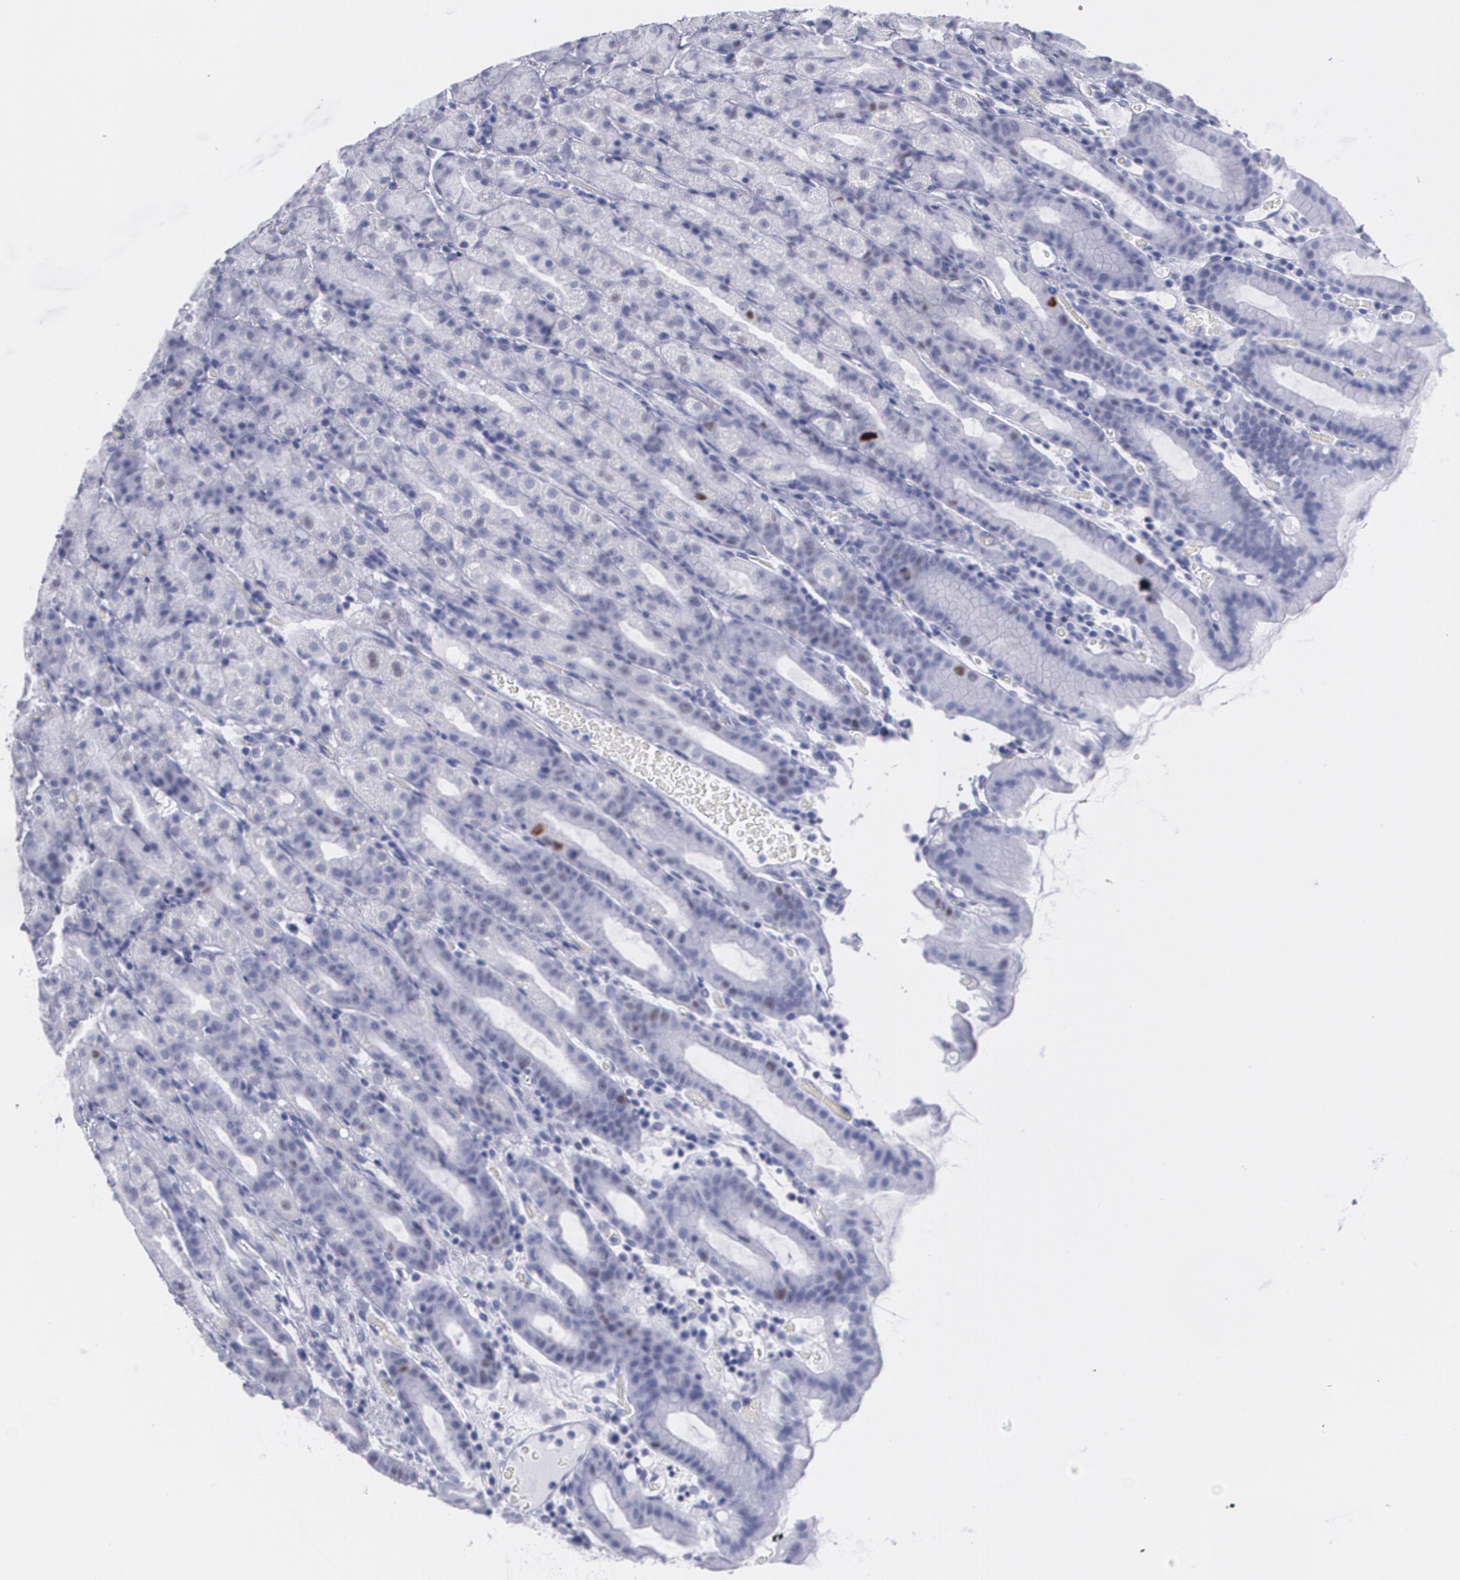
{"staining": {"intensity": "negative", "quantity": "none", "location": "none"}, "tissue": "stomach", "cell_type": "Glandular cells", "image_type": "normal", "snomed": [{"axis": "morphology", "description": "Normal tissue, NOS"}, {"axis": "topography", "description": "Stomach, upper"}], "caption": "Immunohistochemistry photomicrograph of unremarkable stomach: human stomach stained with DAB (3,3'-diaminobenzidine) exhibits no significant protein staining in glandular cells. (Stains: DAB immunohistochemistry with hematoxylin counter stain, Microscopy: brightfield microscopy at high magnification).", "gene": "TP53", "patient": {"sex": "male", "age": 68}}